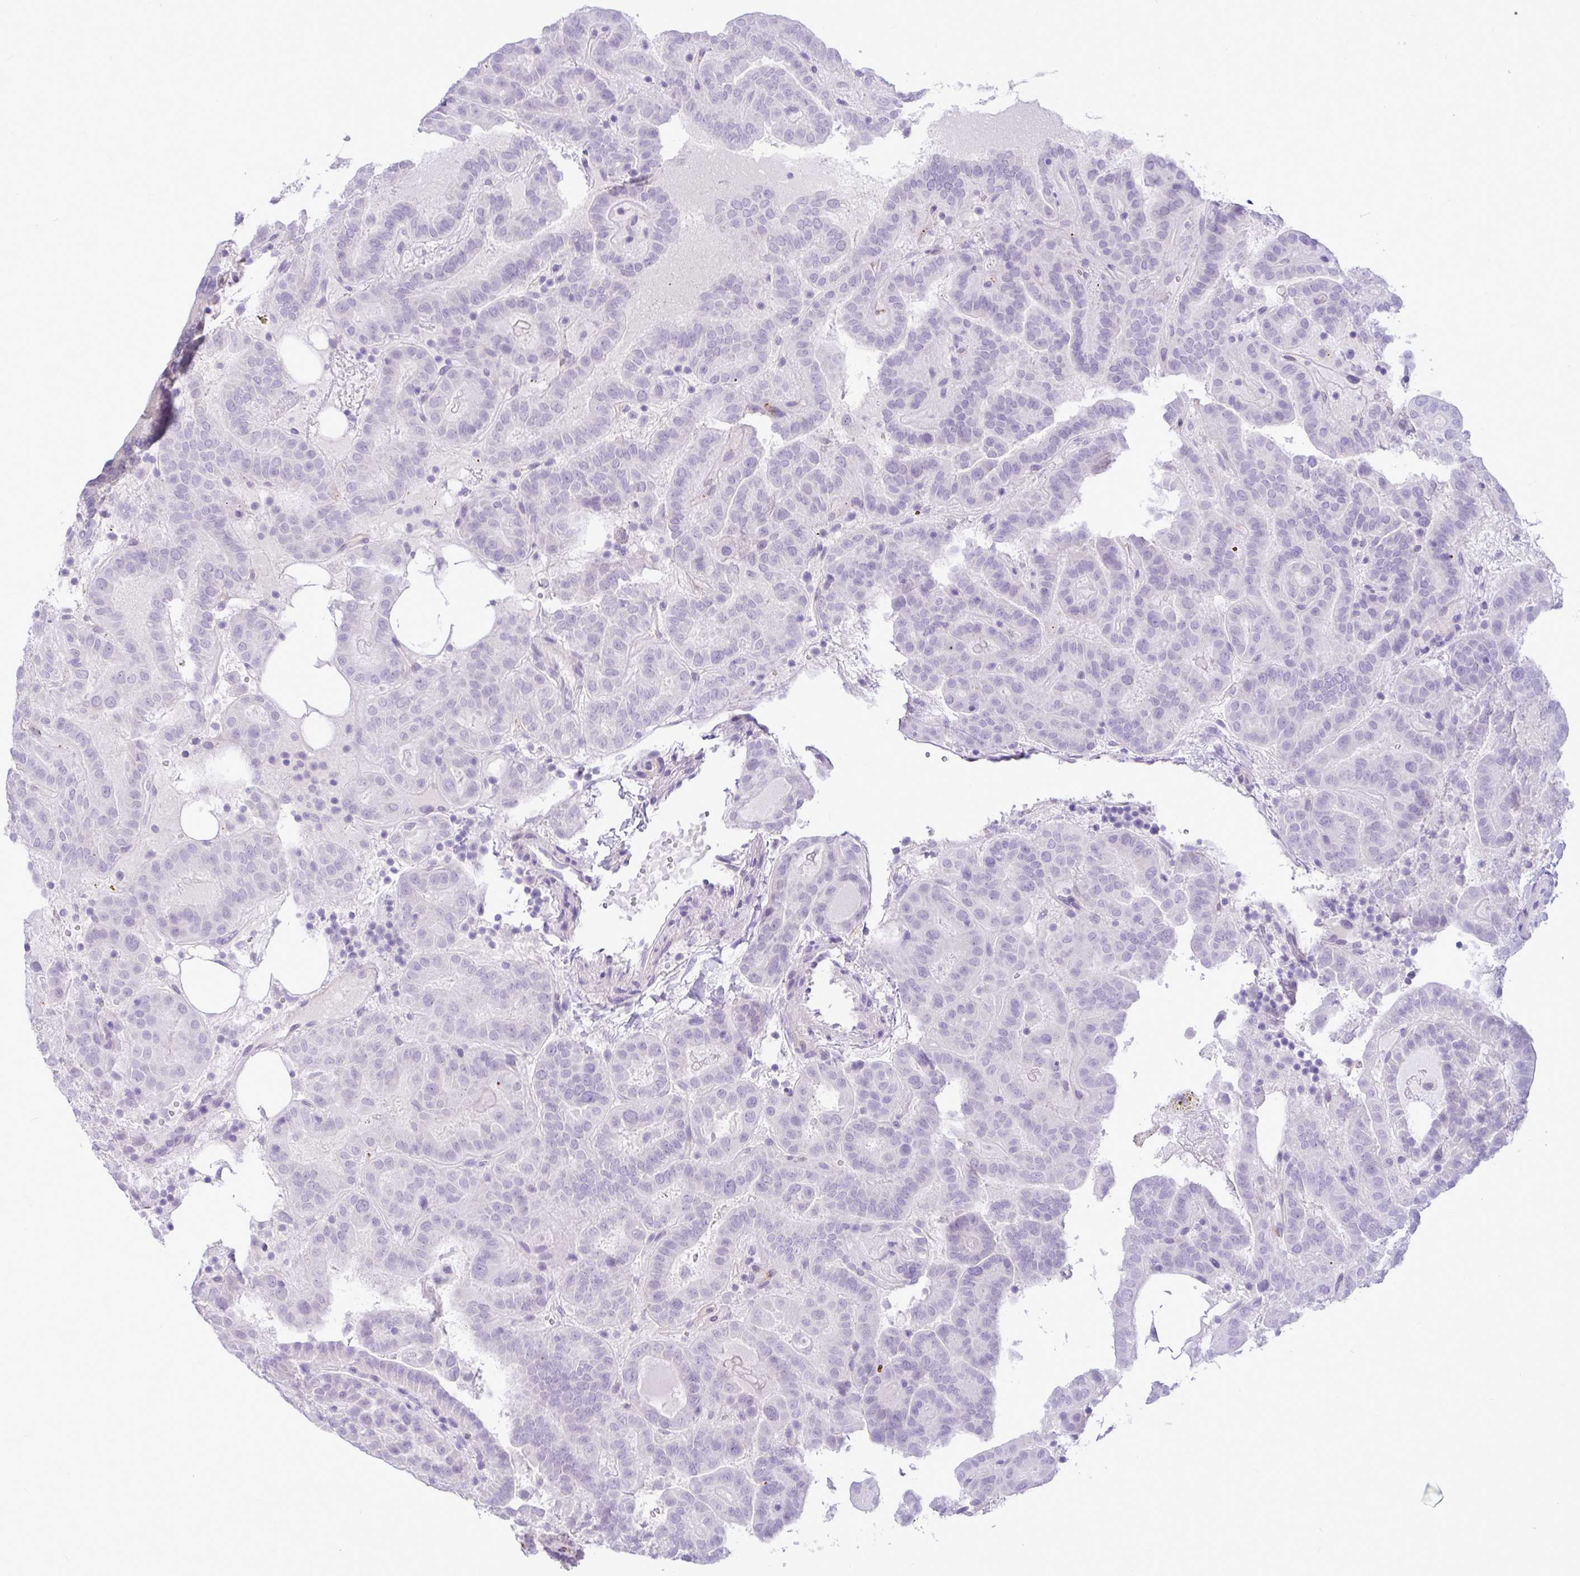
{"staining": {"intensity": "negative", "quantity": "none", "location": "none"}, "tissue": "thyroid cancer", "cell_type": "Tumor cells", "image_type": "cancer", "snomed": [{"axis": "morphology", "description": "Papillary adenocarcinoma, NOS"}, {"axis": "topography", "description": "Thyroid gland"}], "caption": "A photomicrograph of thyroid cancer stained for a protein shows no brown staining in tumor cells. (DAB (3,3'-diaminobenzidine) immunohistochemistry (IHC) visualized using brightfield microscopy, high magnification).", "gene": "EML1", "patient": {"sex": "female", "age": 46}}